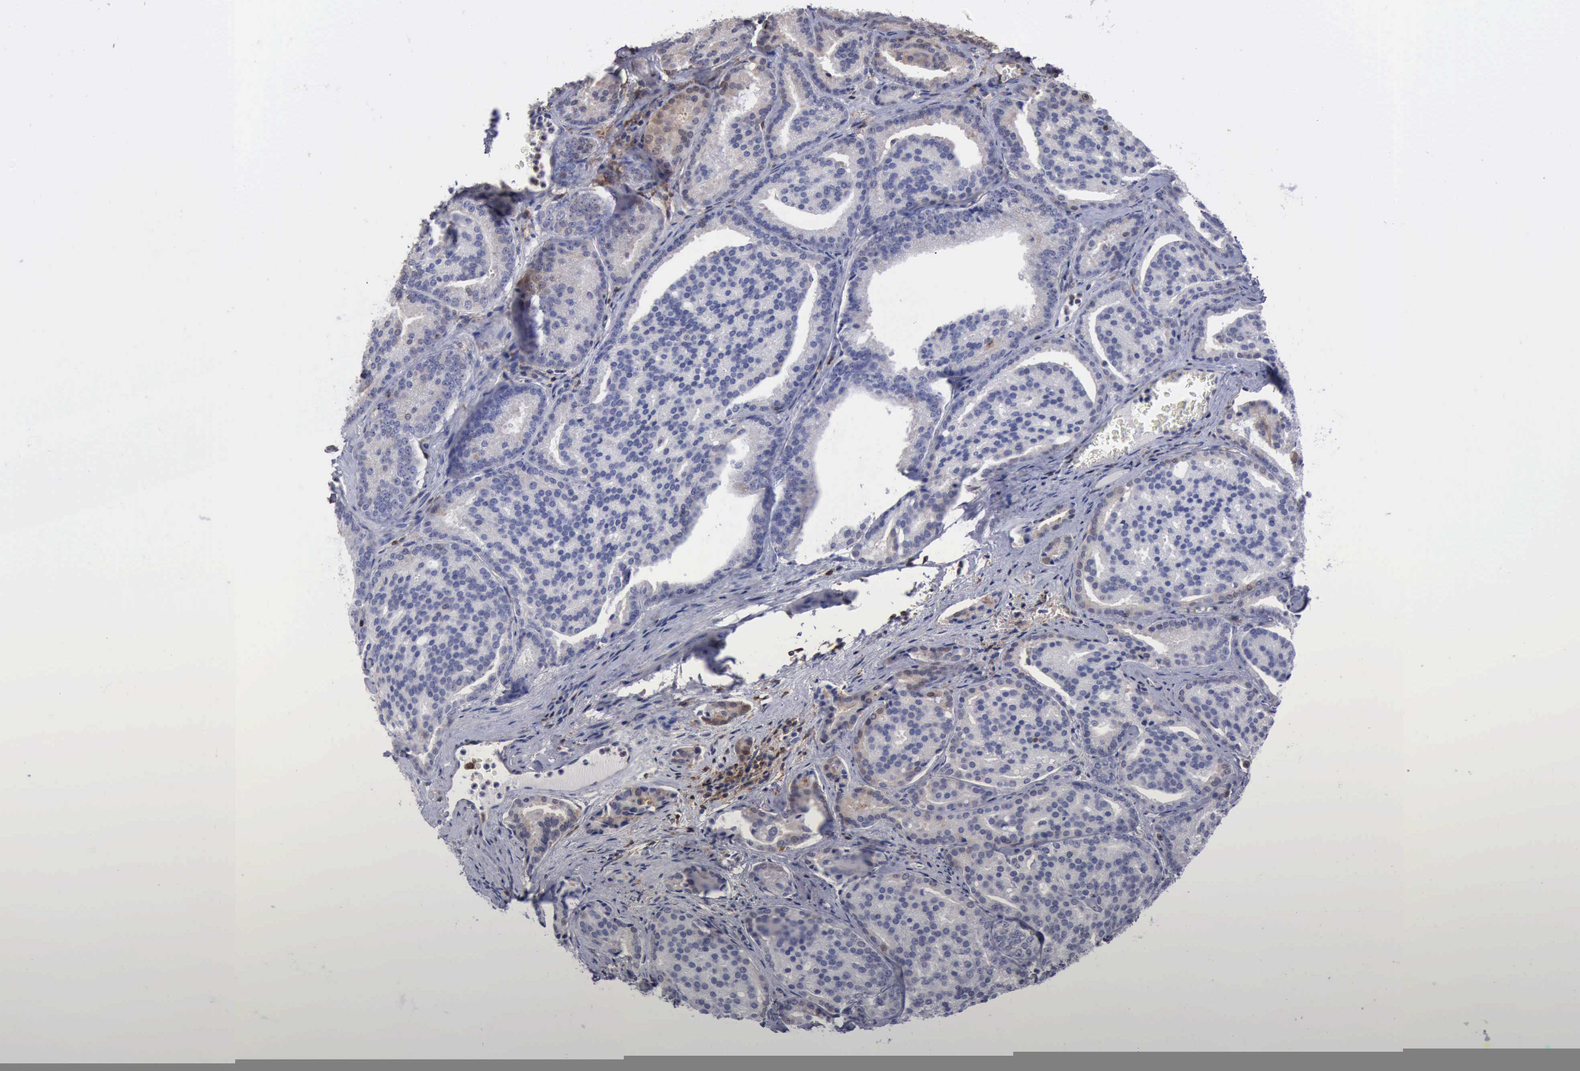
{"staining": {"intensity": "weak", "quantity": "25%-75%", "location": "cytoplasmic/membranous,nuclear"}, "tissue": "prostate cancer", "cell_type": "Tumor cells", "image_type": "cancer", "snomed": [{"axis": "morphology", "description": "Adenocarcinoma, High grade"}, {"axis": "topography", "description": "Prostate"}], "caption": "Human prostate cancer (high-grade adenocarcinoma) stained for a protein (brown) demonstrates weak cytoplasmic/membranous and nuclear positive positivity in about 25%-75% of tumor cells.", "gene": "STAT1", "patient": {"sex": "male", "age": 64}}